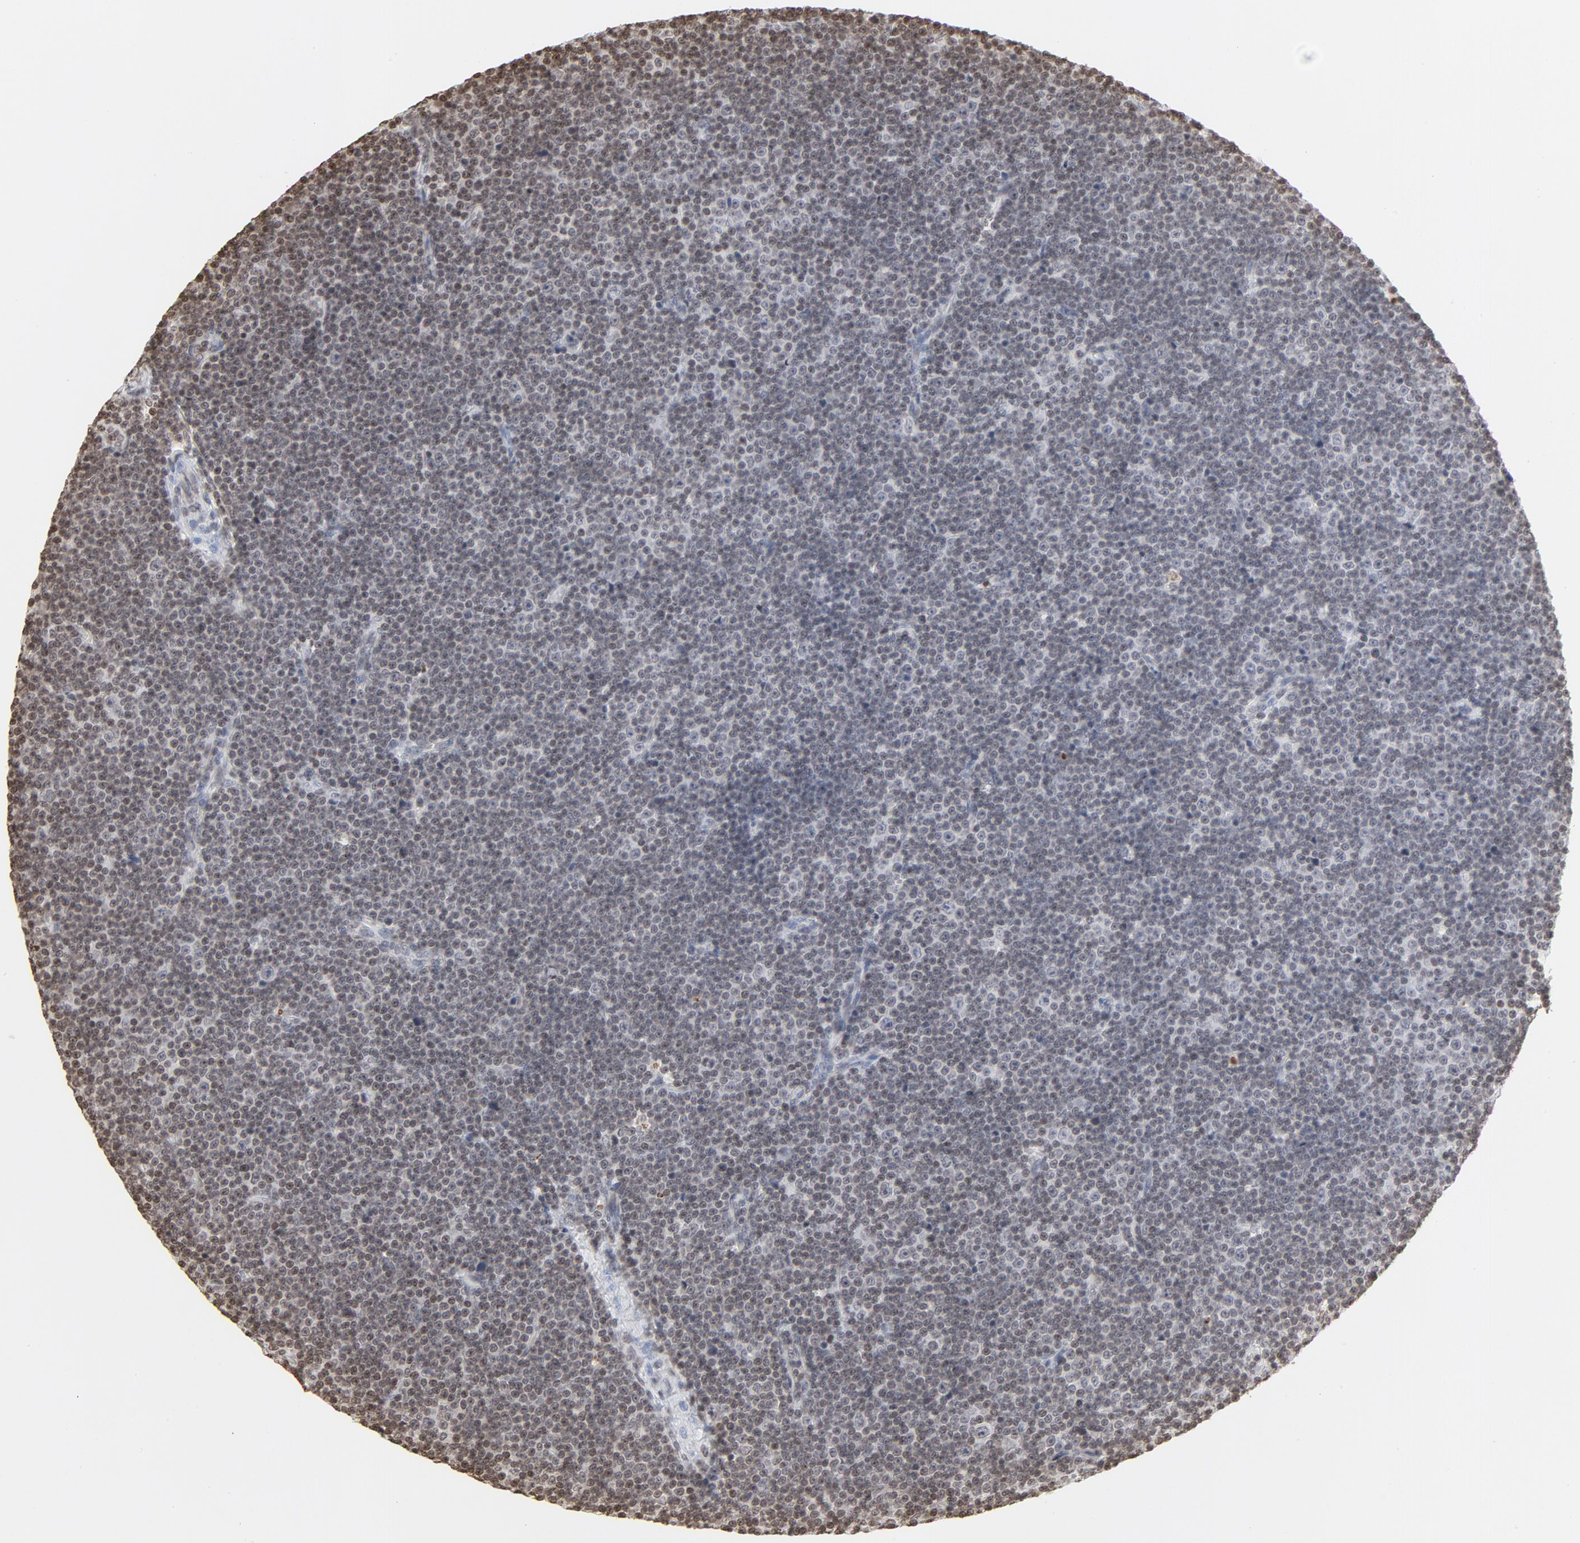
{"staining": {"intensity": "weak", "quantity": "25%-75%", "location": "nuclear"}, "tissue": "lymphoma", "cell_type": "Tumor cells", "image_type": "cancer", "snomed": [{"axis": "morphology", "description": "Malignant lymphoma, non-Hodgkin's type, Low grade"}, {"axis": "topography", "description": "Lymph node"}], "caption": "Protein analysis of malignant lymphoma, non-Hodgkin's type (low-grade) tissue exhibits weak nuclear expression in approximately 25%-75% of tumor cells.", "gene": "H2AC12", "patient": {"sex": "female", "age": 67}}